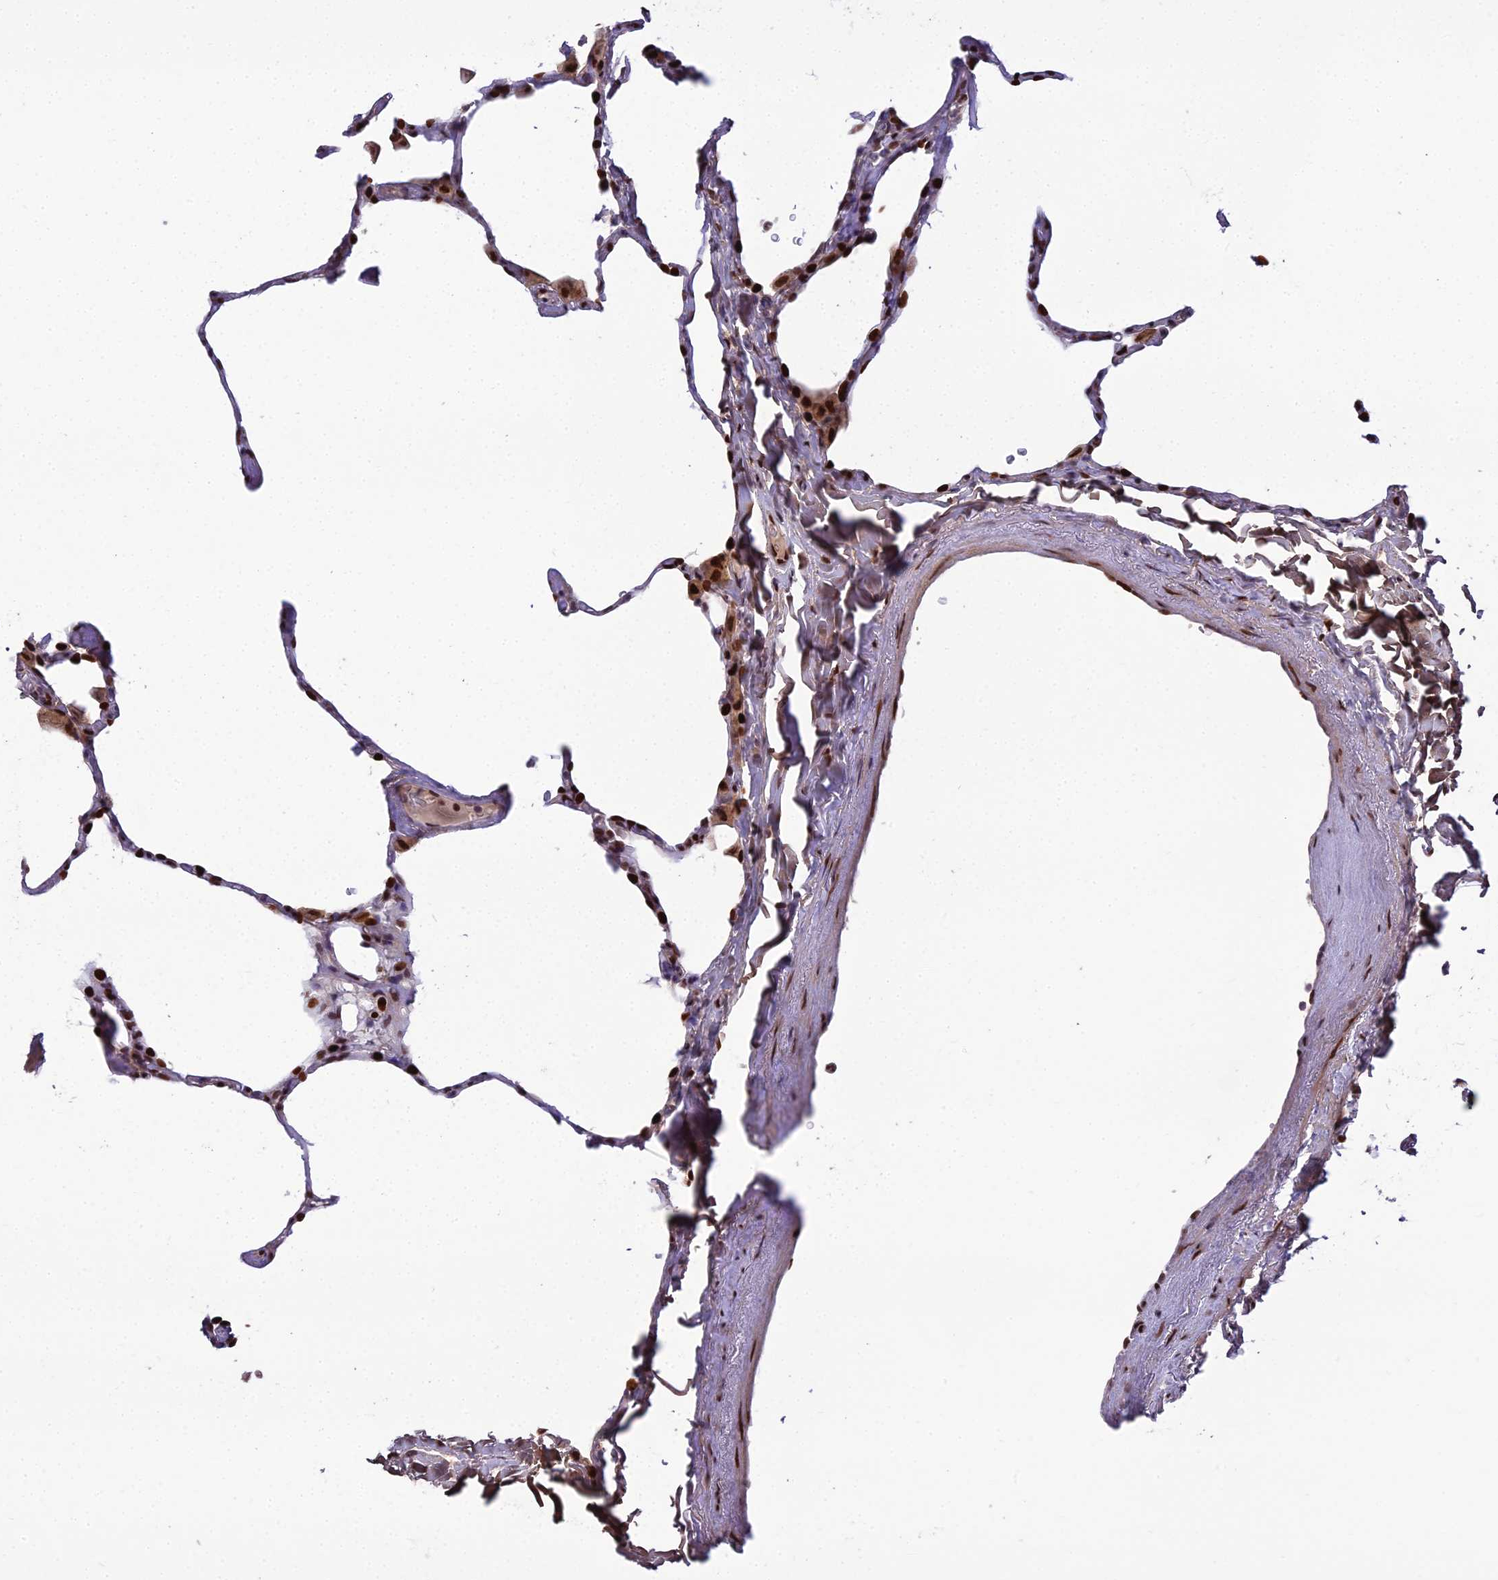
{"staining": {"intensity": "moderate", "quantity": "25%-75%", "location": "nuclear"}, "tissue": "lung", "cell_type": "Alveolar cells", "image_type": "normal", "snomed": [{"axis": "morphology", "description": "Normal tissue, NOS"}, {"axis": "topography", "description": "Lung"}], "caption": "Lung stained with DAB IHC shows medium levels of moderate nuclear staining in approximately 25%-75% of alveolar cells.", "gene": "ZNF707", "patient": {"sex": "male", "age": 65}}